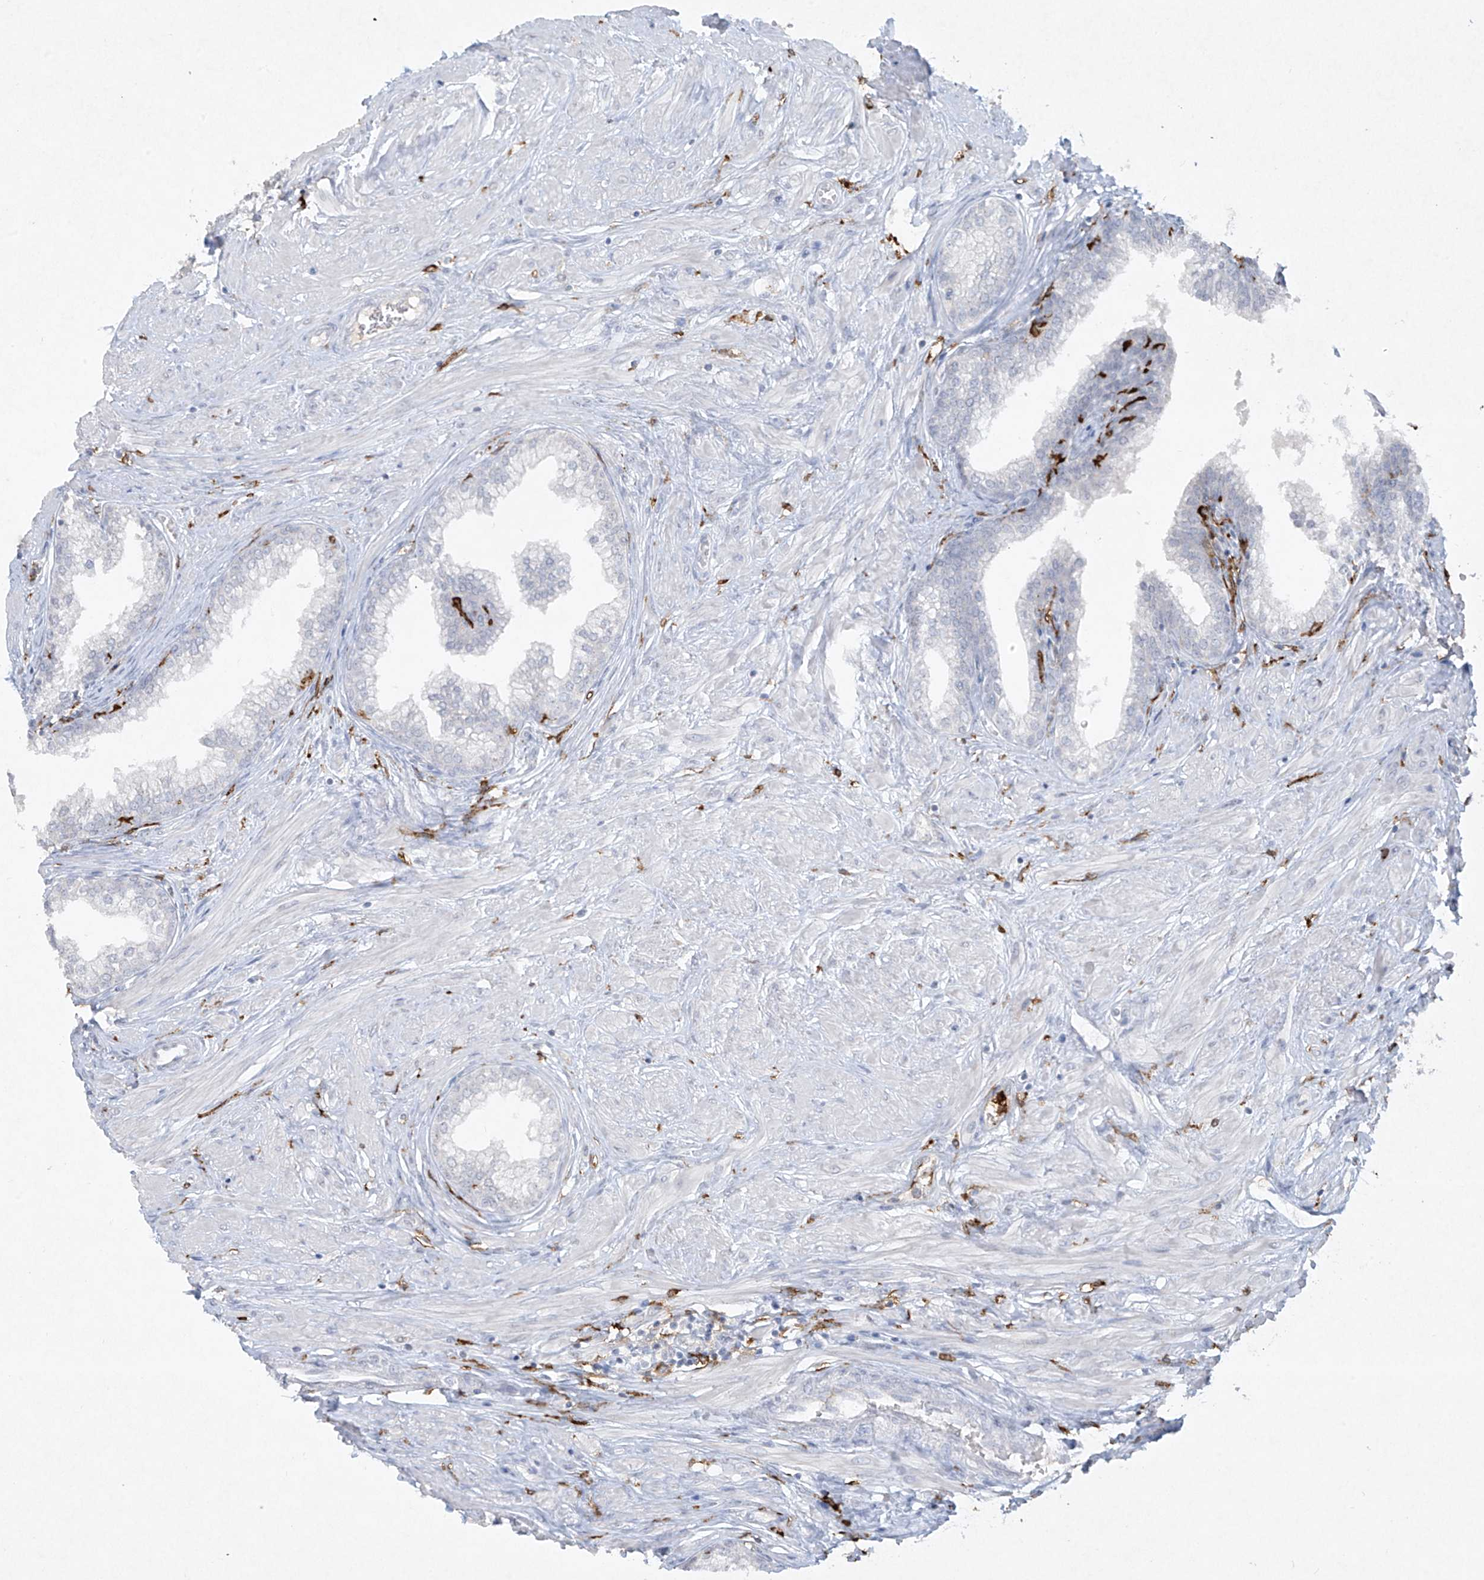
{"staining": {"intensity": "negative", "quantity": "none", "location": "none"}, "tissue": "prostate", "cell_type": "Glandular cells", "image_type": "normal", "snomed": [{"axis": "morphology", "description": "Normal tissue, NOS"}, {"axis": "morphology", "description": "Urothelial carcinoma, Low grade"}, {"axis": "topography", "description": "Urinary bladder"}, {"axis": "topography", "description": "Prostate"}], "caption": "DAB immunohistochemical staining of normal human prostate shows no significant positivity in glandular cells.", "gene": "FCGR3A", "patient": {"sex": "male", "age": 60}}